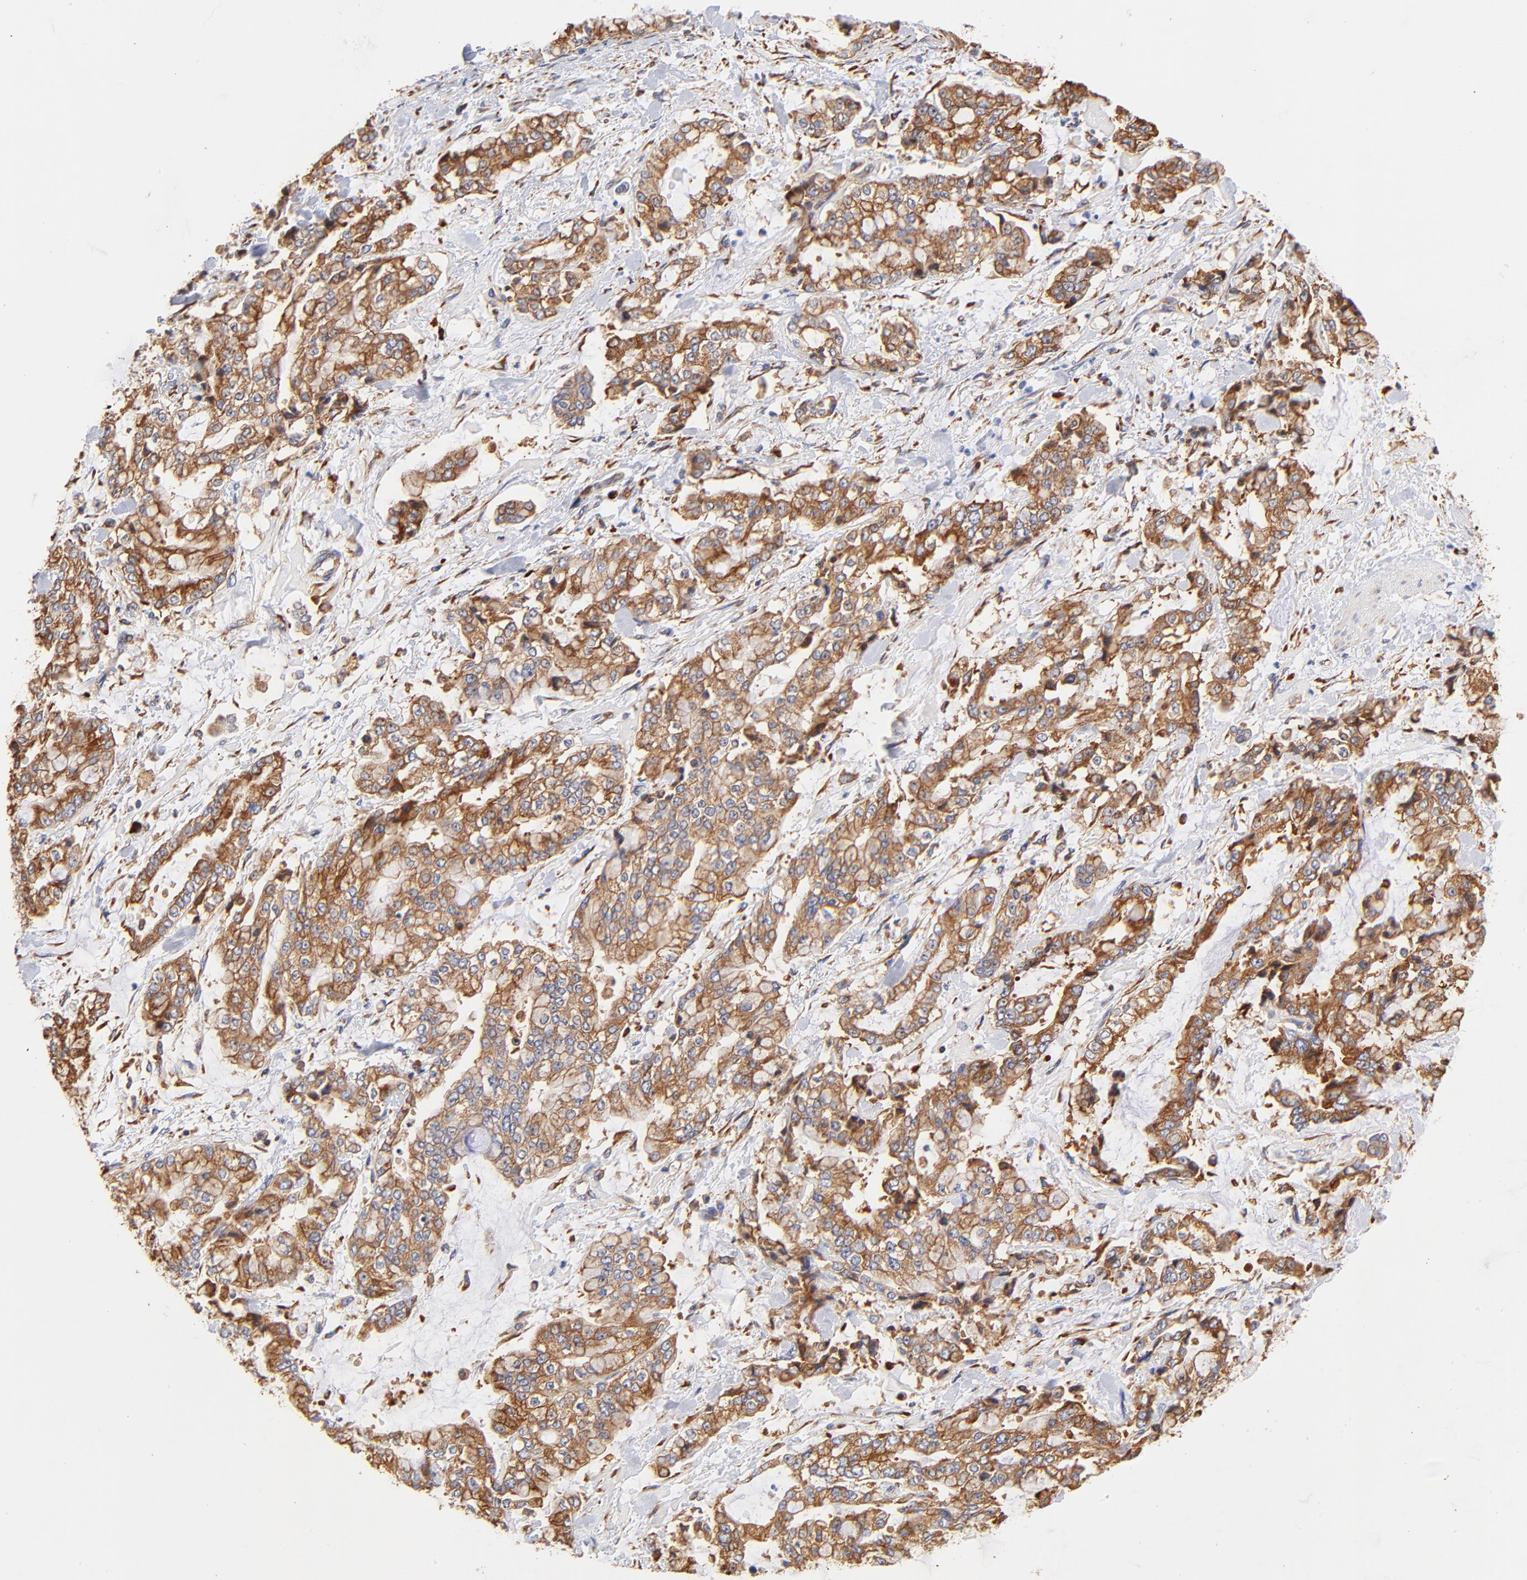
{"staining": {"intensity": "moderate", "quantity": ">75%", "location": "cytoplasmic/membranous"}, "tissue": "stomach cancer", "cell_type": "Tumor cells", "image_type": "cancer", "snomed": [{"axis": "morphology", "description": "Normal tissue, NOS"}, {"axis": "morphology", "description": "Adenocarcinoma, NOS"}, {"axis": "topography", "description": "Stomach, upper"}, {"axis": "topography", "description": "Stomach"}], "caption": "Brown immunohistochemical staining in human stomach cancer (adenocarcinoma) exhibits moderate cytoplasmic/membranous expression in about >75% of tumor cells.", "gene": "RPL27", "patient": {"sex": "male", "age": 76}}